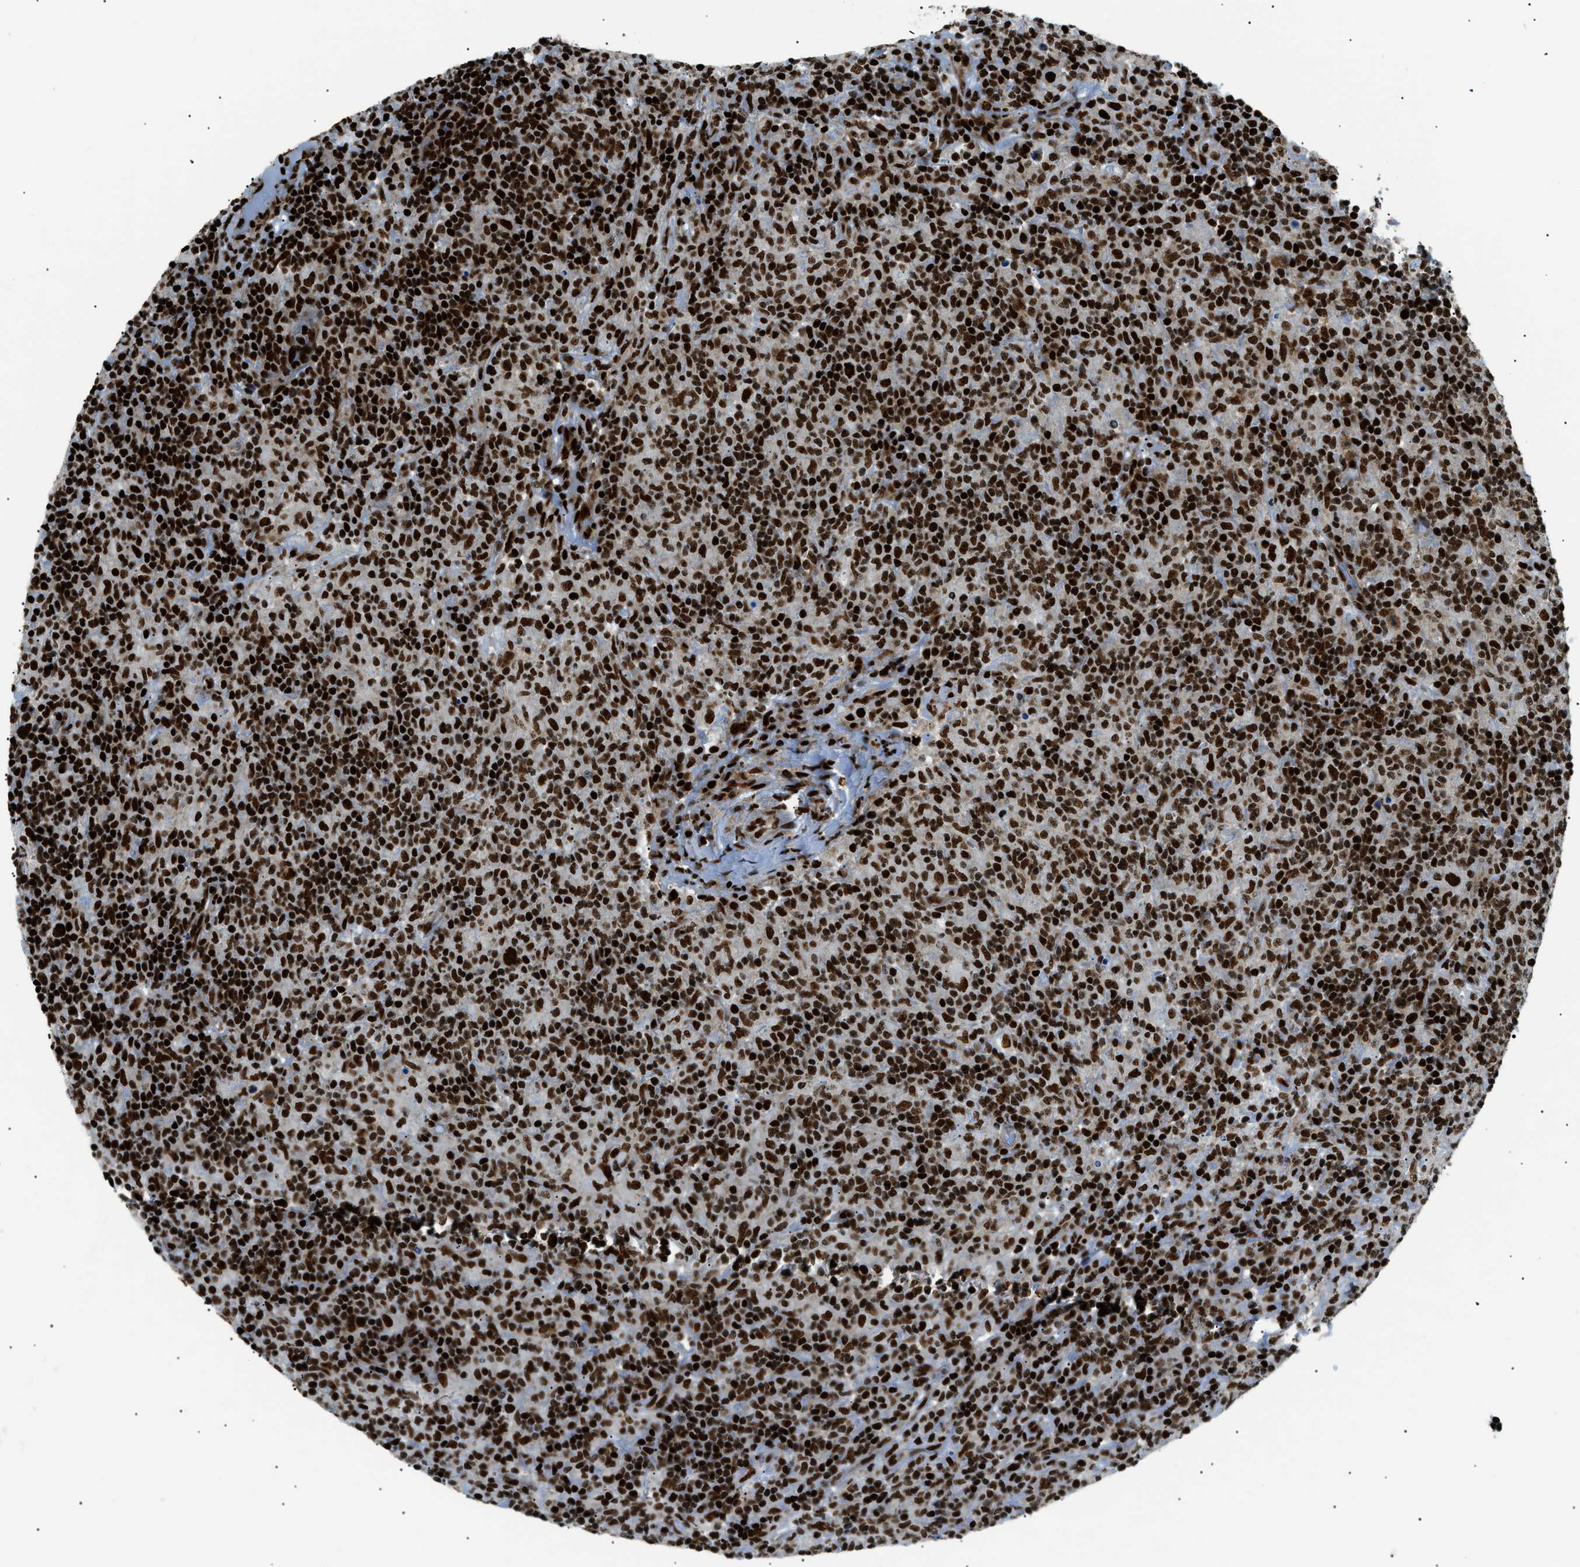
{"staining": {"intensity": "strong", "quantity": ">75%", "location": "nuclear"}, "tissue": "lymphoma", "cell_type": "Tumor cells", "image_type": "cancer", "snomed": [{"axis": "morphology", "description": "Hodgkin's disease, NOS"}, {"axis": "topography", "description": "Lymph node"}], "caption": "Hodgkin's disease stained for a protein (brown) exhibits strong nuclear positive staining in approximately >75% of tumor cells.", "gene": "HNRNPK", "patient": {"sex": "male", "age": 70}}